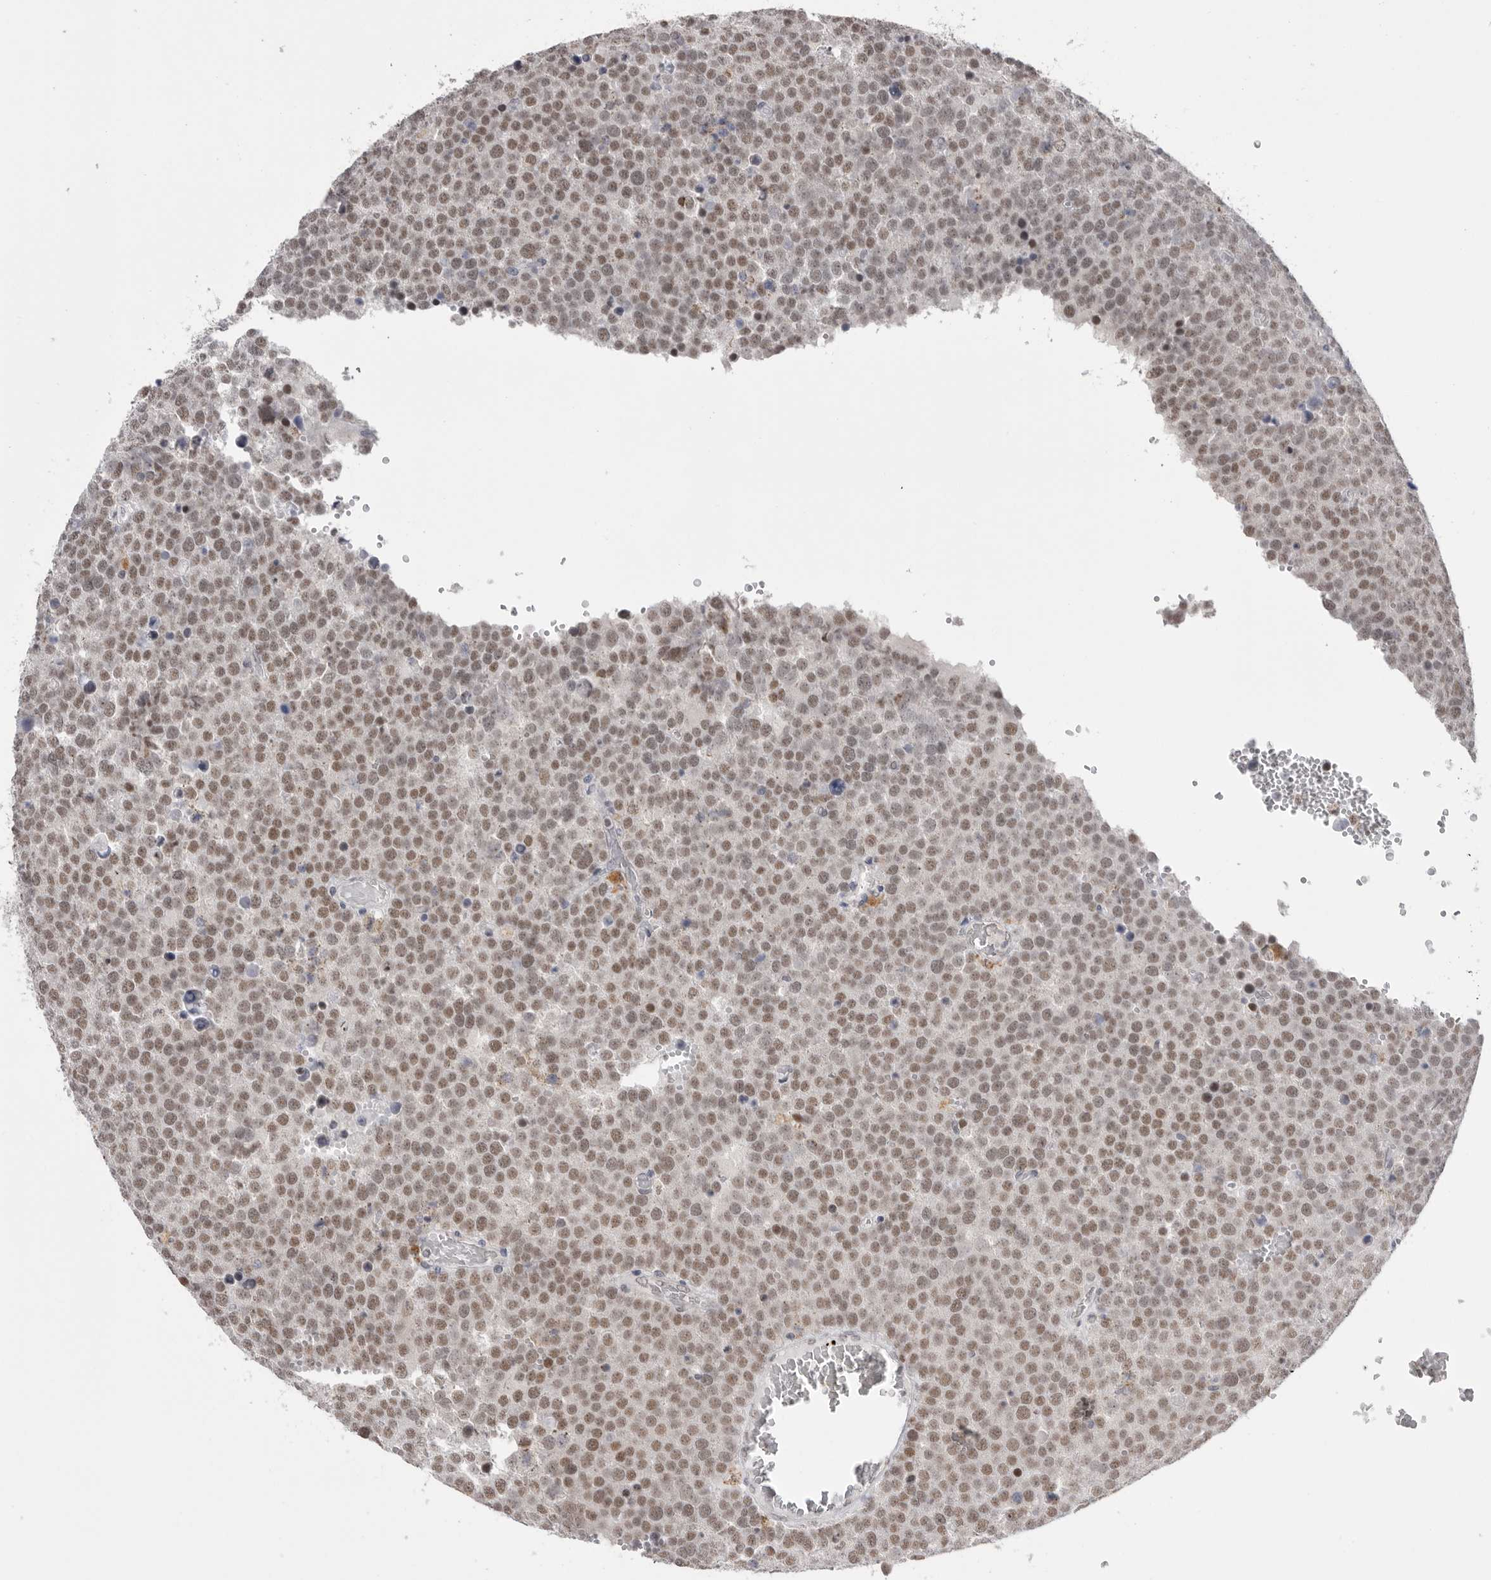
{"staining": {"intensity": "moderate", "quantity": ">75%", "location": "nuclear"}, "tissue": "testis cancer", "cell_type": "Tumor cells", "image_type": "cancer", "snomed": [{"axis": "morphology", "description": "Seminoma, NOS"}, {"axis": "topography", "description": "Testis"}], "caption": "Human testis cancer stained for a protein (brown) displays moderate nuclear positive staining in about >75% of tumor cells.", "gene": "BCLAF3", "patient": {"sex": "male", "age": 71}}